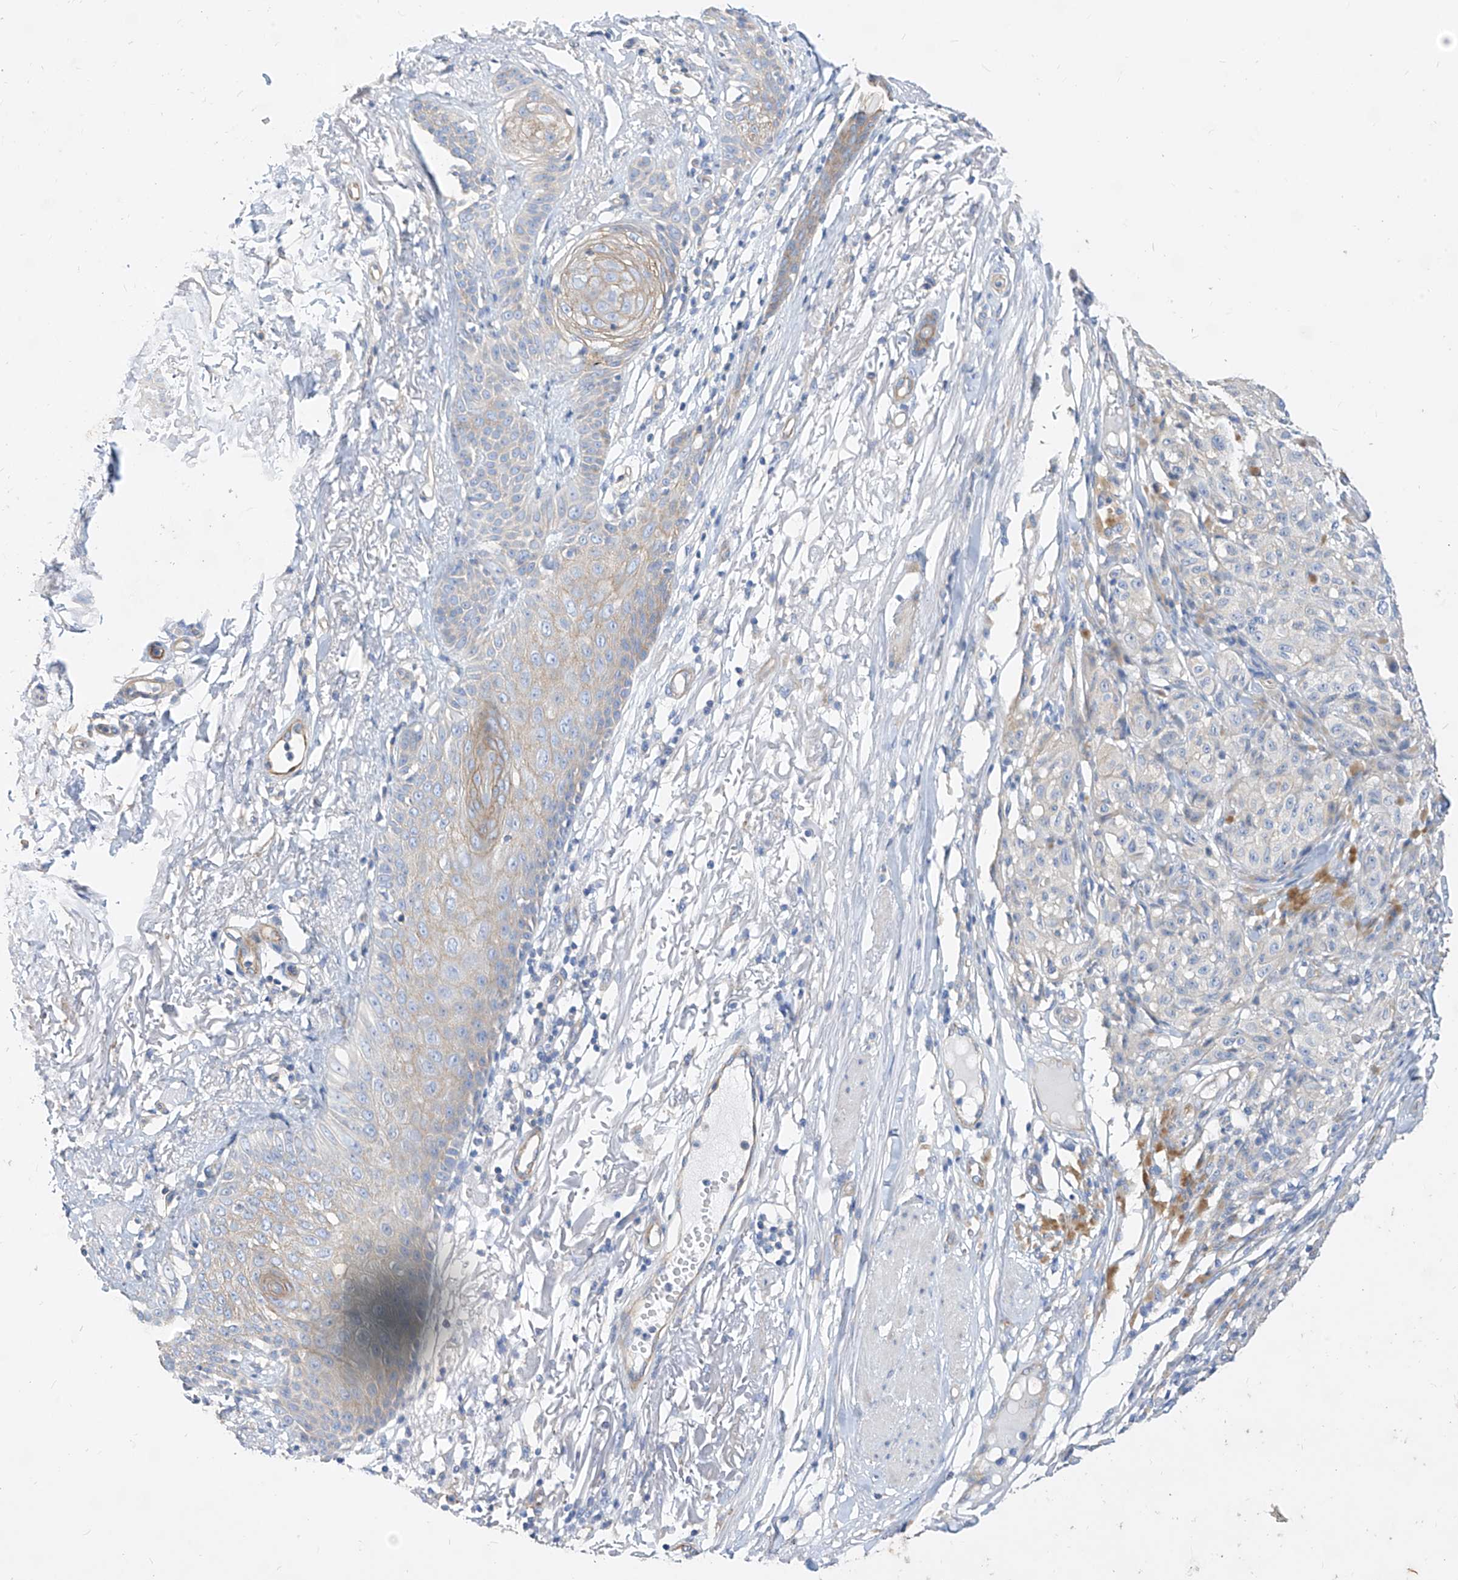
{"staining": {"intensity": "negative", "quantity": "none", "location": "none"}, "tissue": "melanoma", "cell_type": "Tumor cells", "image_type": "cancer", "snomed": [{"axis": "morphology", "description": "Malignant melanoma, NOS"}, {"axis": "topography", "description": "Skin"}], "caption": "Immunohistochemistry (IHC) of human melanoma demonstrates no expression in tumor cells. Brightfield microscopy of immunohistochemistry (IHC) stained with DAB (brown) and hematoxylin (blue), captured at high magnification.", "gene": "SCGB2A1", "patient": {"sex": "female", "age": 82}}